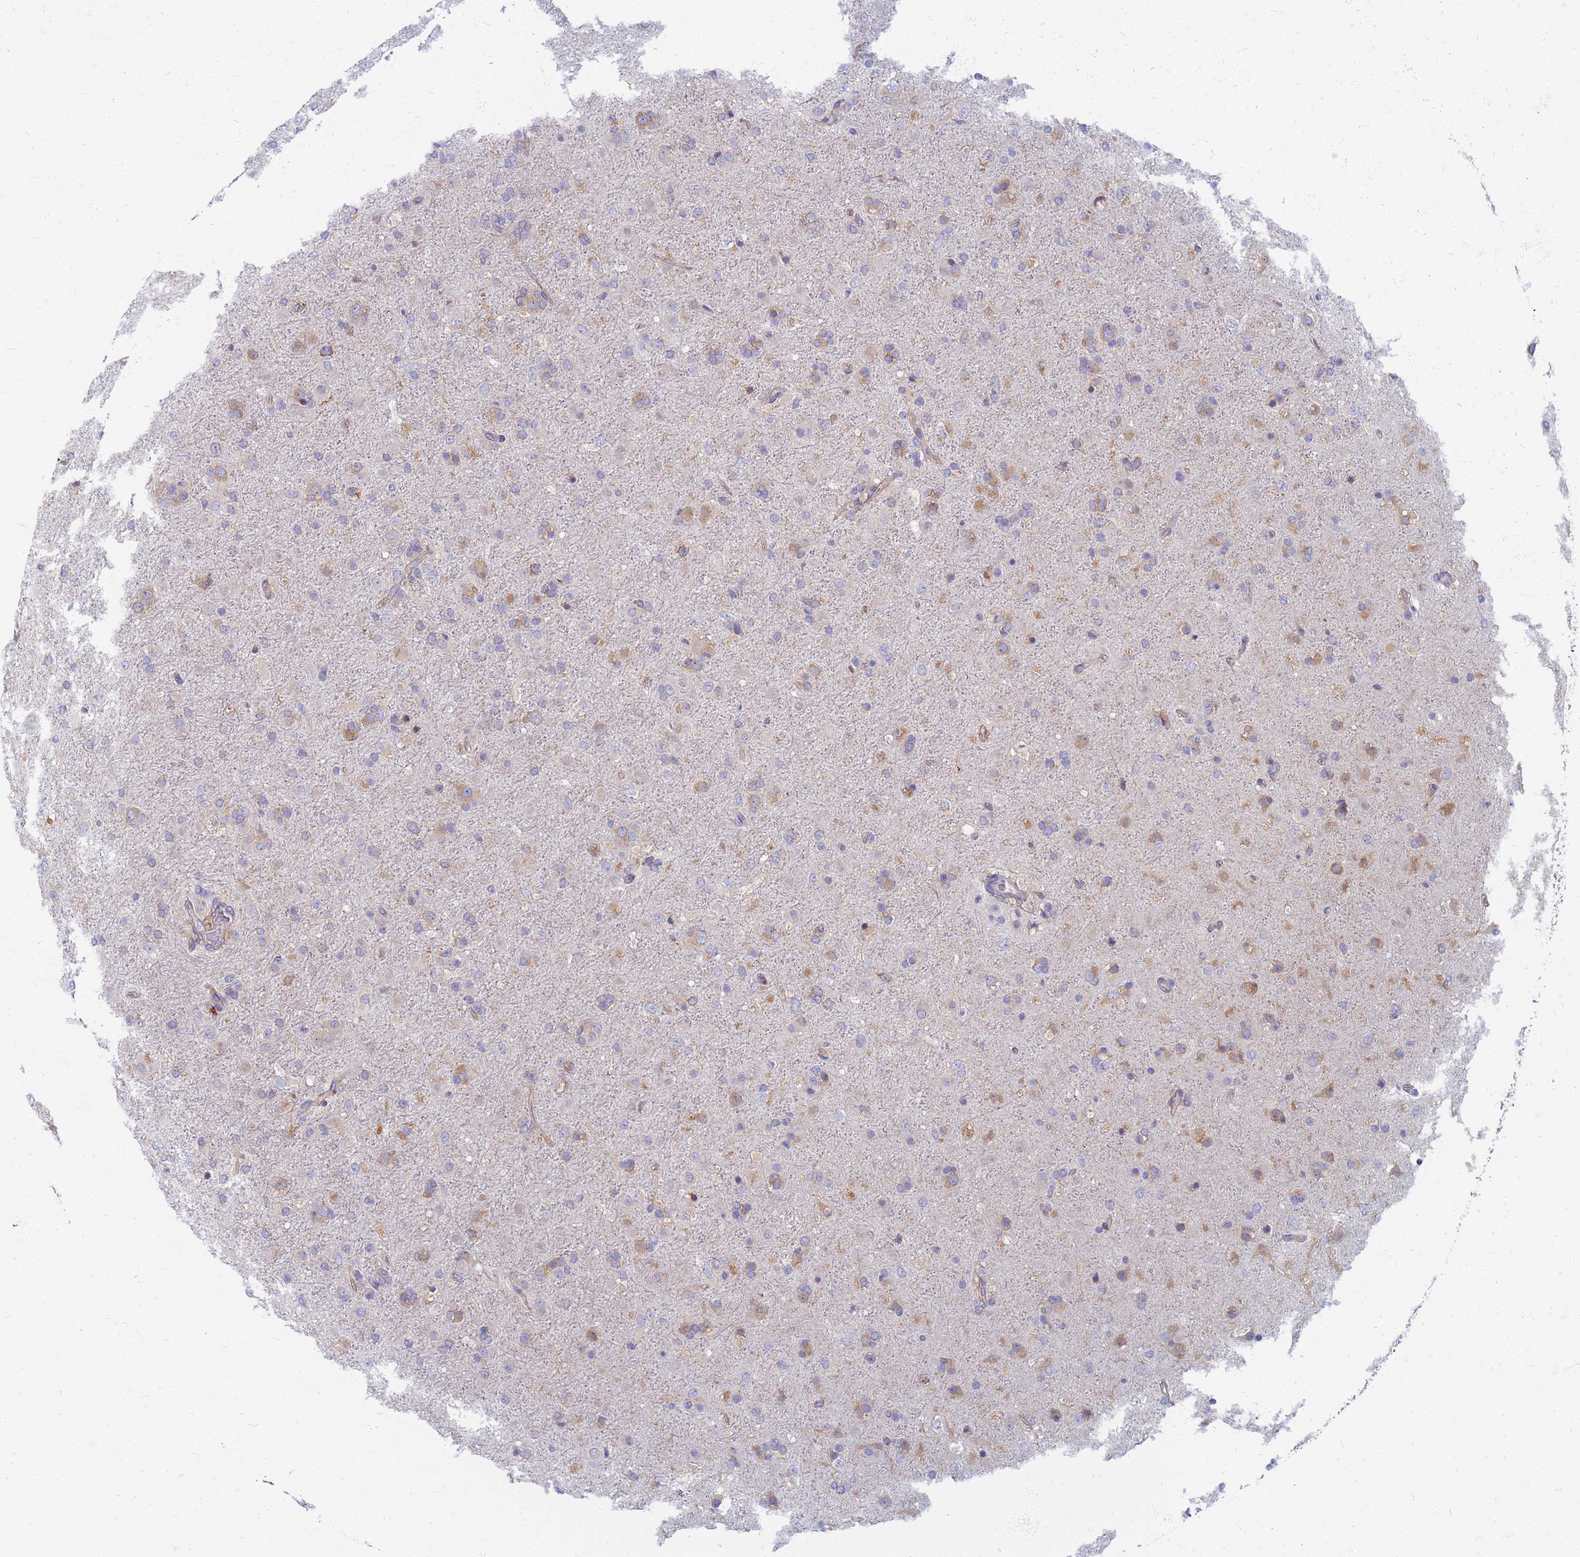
{"staining": {"intensity": "moderate", "quantity": "25%-75%", "location": "cytoplasmic/membranous"}, "tissue": "glioma", "cell_type": "Tumor cells", "image_type": "cancer", "snomed": [{"axis": "morphology", "description": "Glioma, malignant, Low grade"}, {"axis": "topography", "description": "Brain"}], "caption": "Immunohistochemistry of human low-grade glioma (malignant) demonstrates medium levels of moderate cytoplasmic/membranous expression in approximately 25%-75% of tumor cells. Immunohistochemistry stains the protein of interest in brown and the nuclei are stained blue.", "gene": "EEA1", "patient": {"sex": "male", "age": 65}}